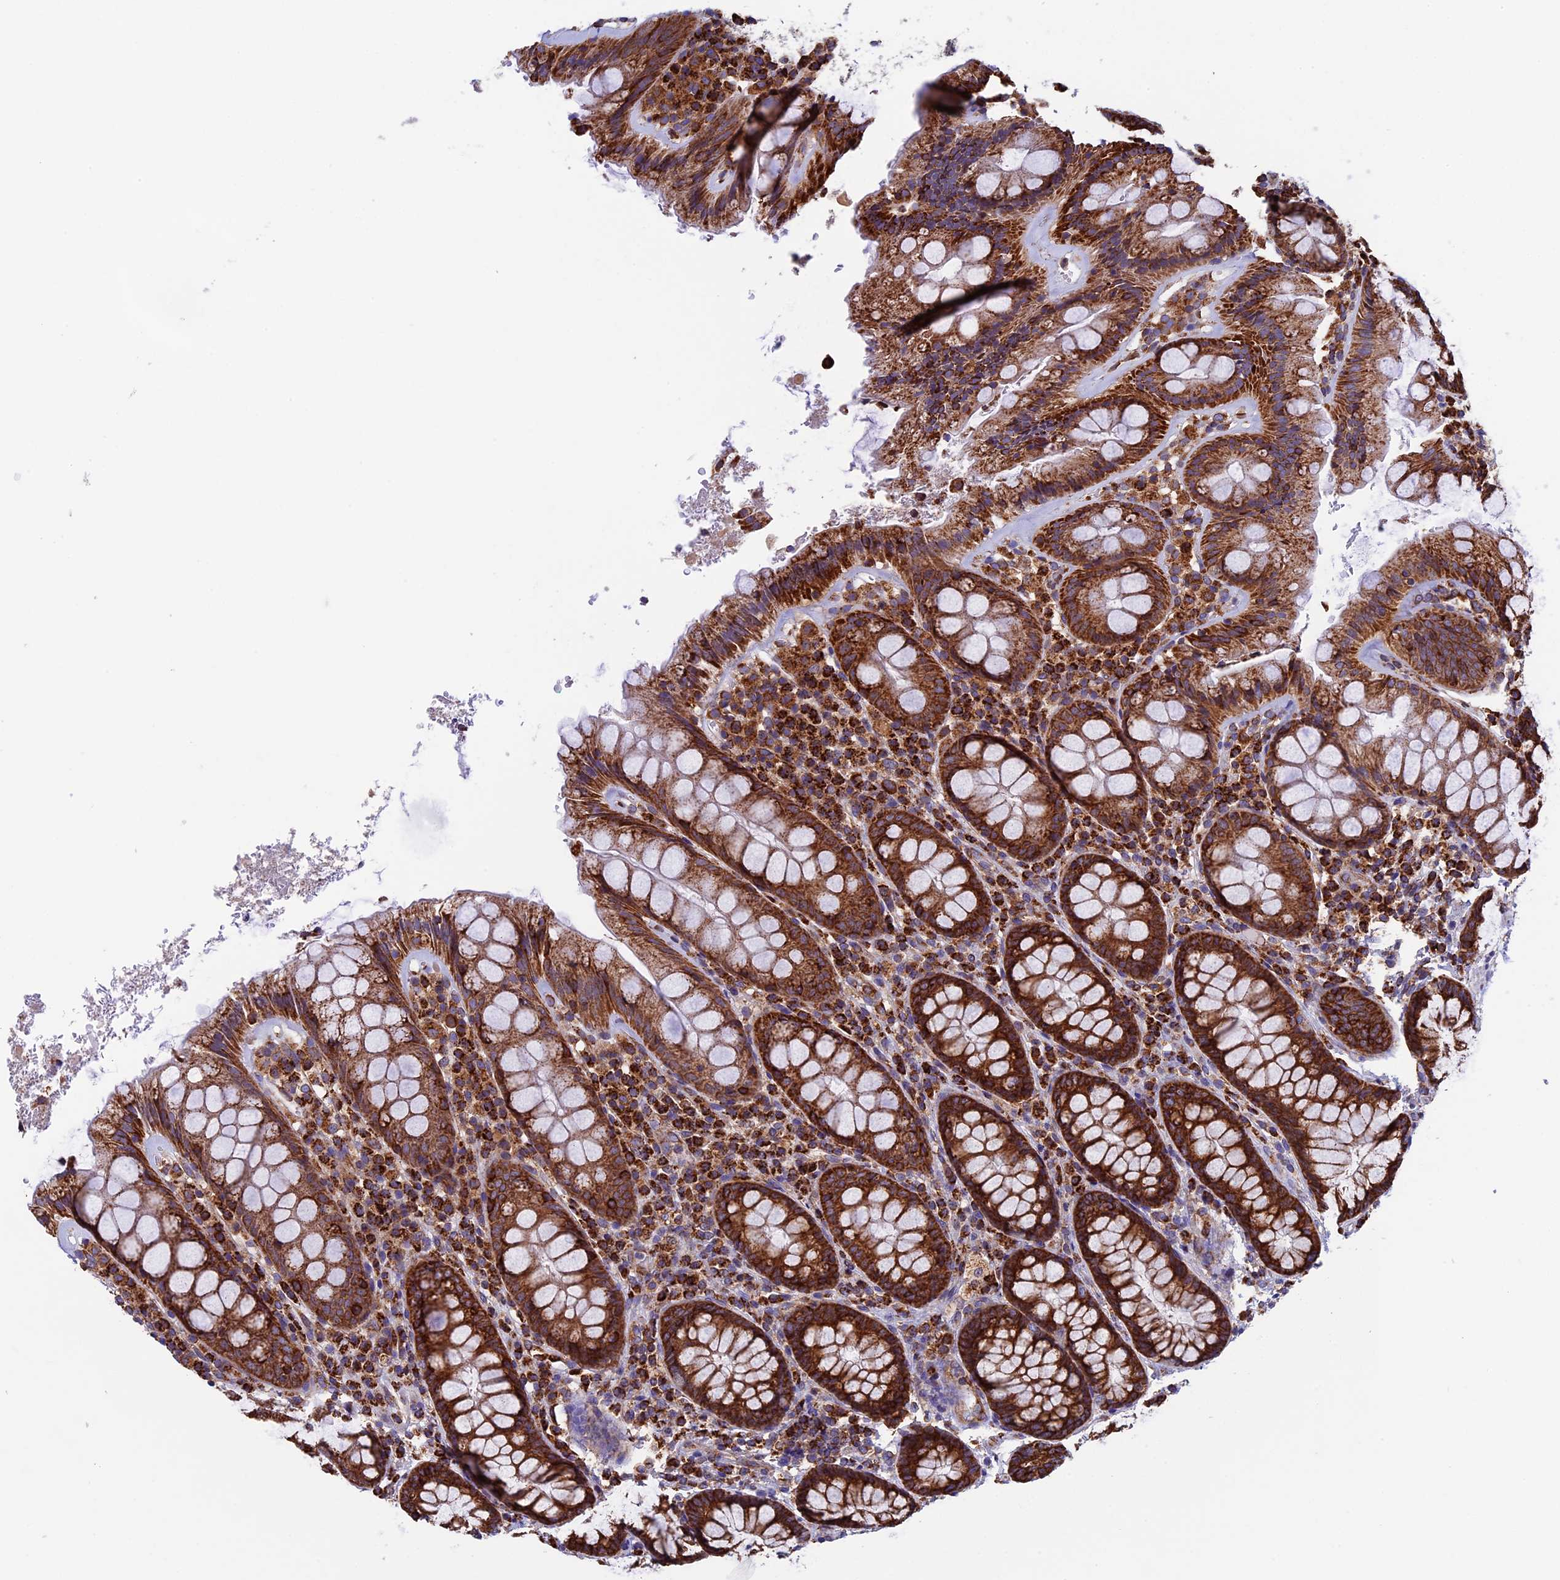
{"staining": {"intensity": "strong", "quantity": ">75%", "location": "cytoplasmic/membranous"}, "tissue": "rectum", "cell_type": "Glandular cells", "image_type": "normal", "snomed": [{"axis": "morphology", "description": "Normal tissue, NOS"}, {"axis": "topography", "description": "Rectum"}], "caption": "The photomicrograph displays staining of unremarkable rectum, revealing strong cytoplasmic/membranous protein staining (brown color) within glandular cells. (IHC, brightfield microscopy, high magnification).", "gene": "SLC9A5", "patient": {"sex": "male", "age": 83}}